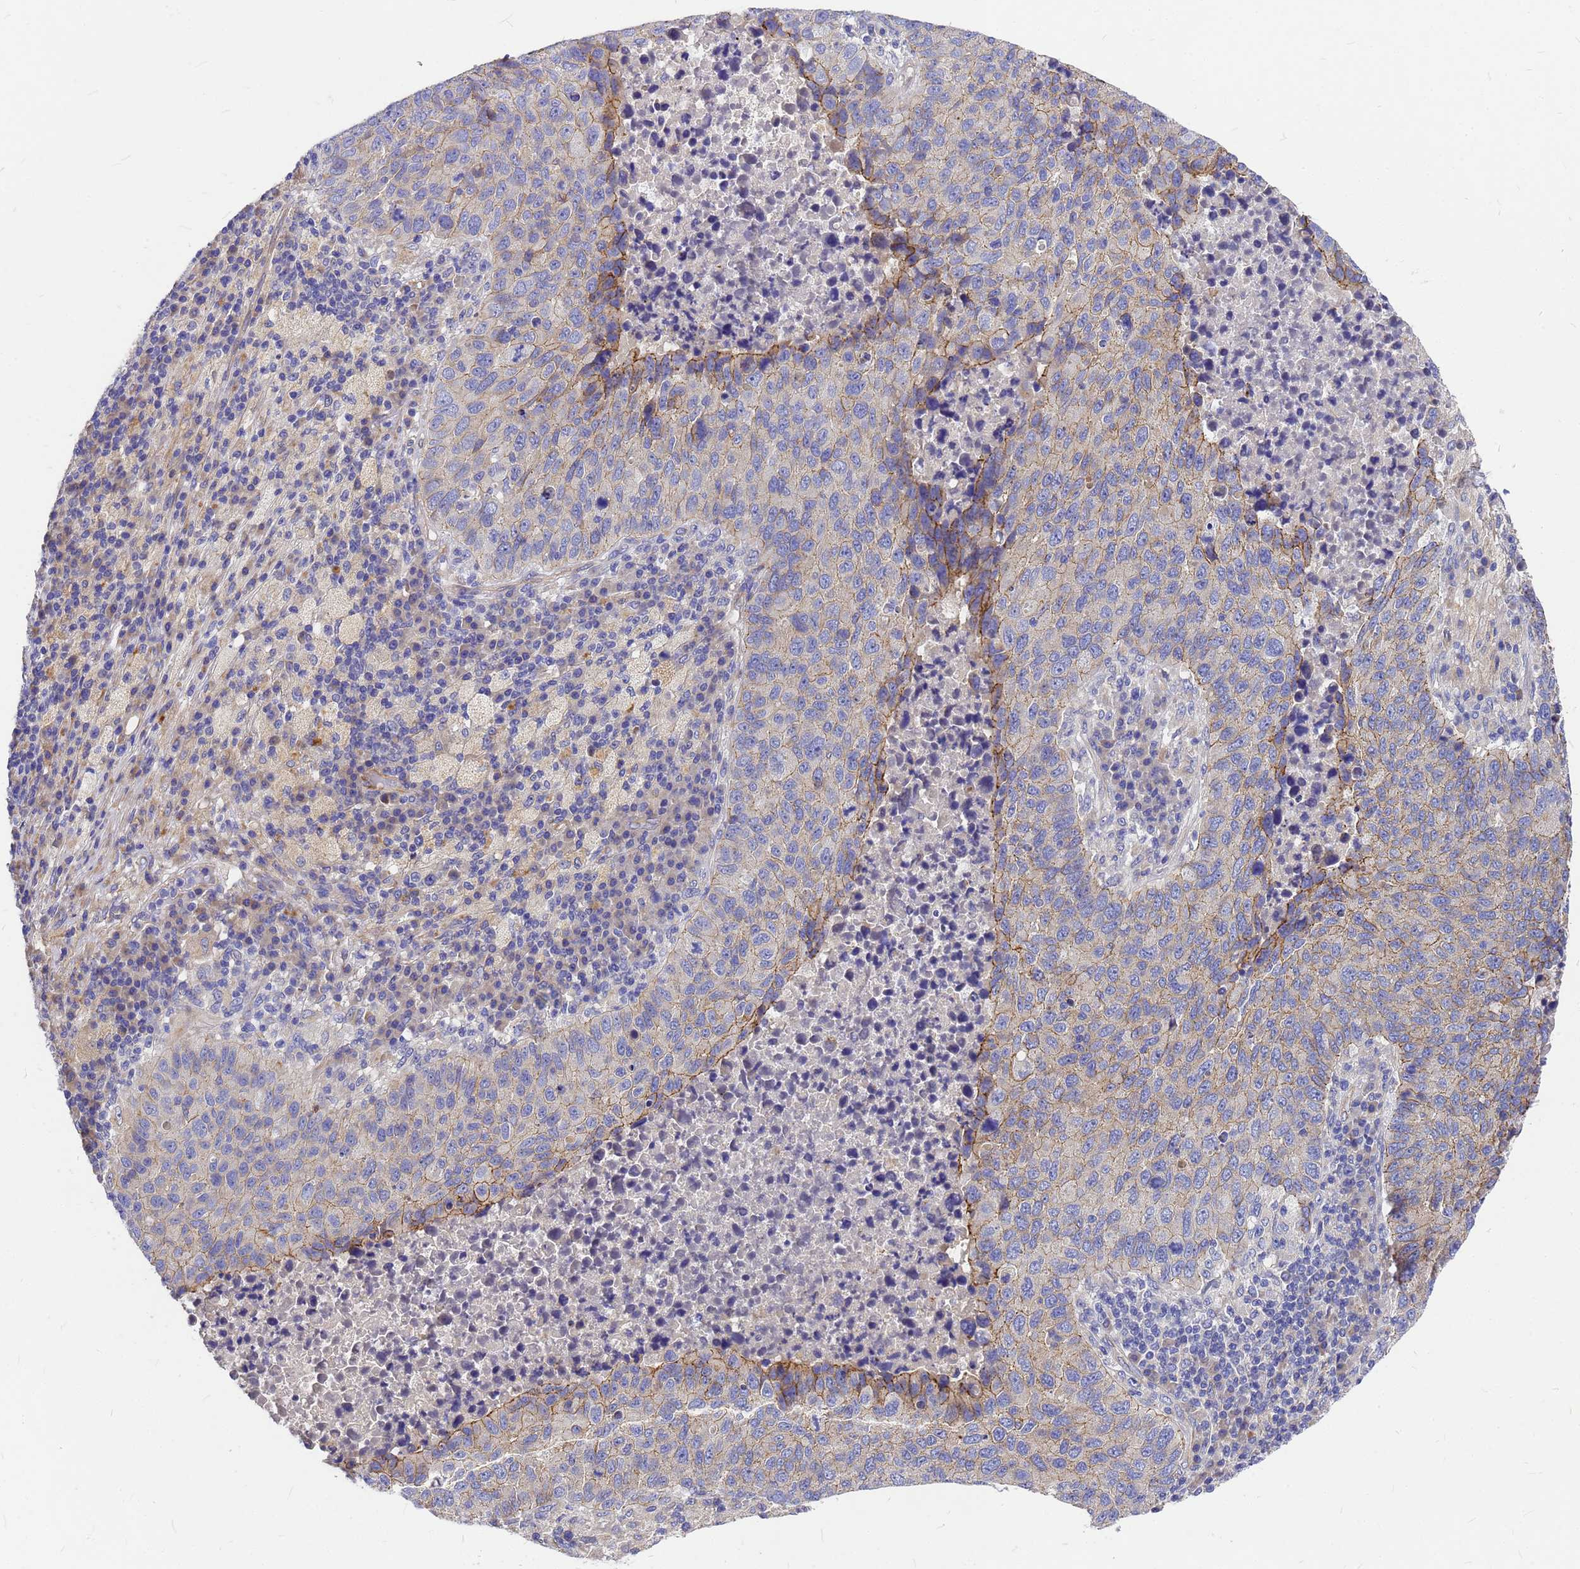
{"staining": {"intensity": "weak", "quantity": "25%-75%", "location": "cytoplasmic/membranous"}, "tissue": "lung cancer", "cell_type": "Tumor cells", "image_type": "cancer", "snomed": [{"axis": "morphology", "description": "Squamous cell carcinoma, NOS"}, {"axis": "topography", "description": "Lung"}], "caption": "Weak cytoplasmic/membranous expression for a protein is appreciated in approximately 25%-75% of tumor cells of lung cancer (squamous cell carcinoma) using immunohistochemistry (IHC).", "gene": "FBXW5", "patient": {"sex": "male", "age": 73}}